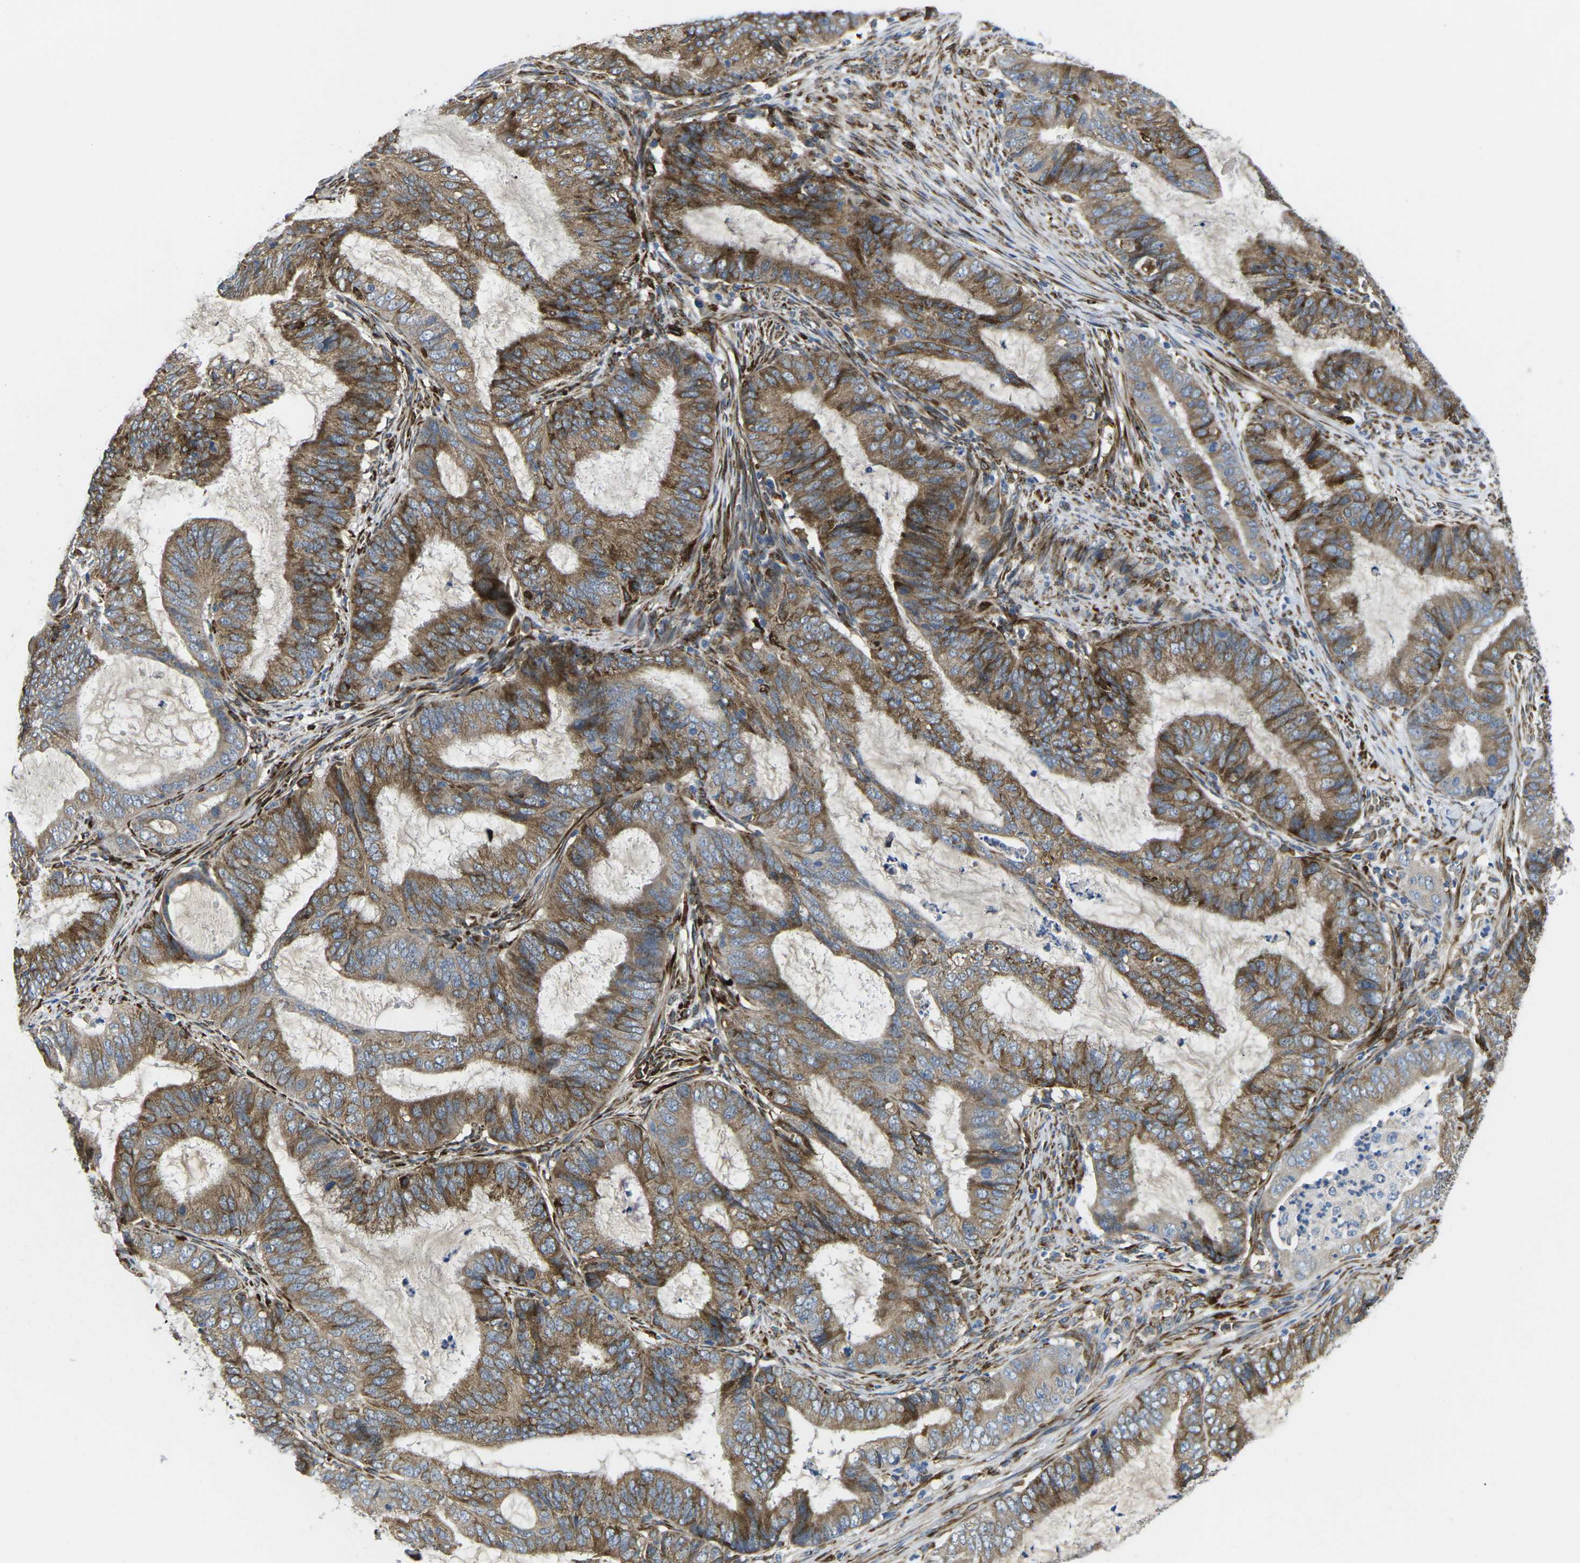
{"staining": {"intensity": "moderate", "quantity": ">75%", "location": "cytoplasmic/membranous"}, "tissue": "endometrial cancer", "cell_type": "Tumor cells", "image_type": "cancer", "snomed": [{"axis": "morphology", "description": "Adenocarcinoma, NOS"}, {"axis": "topography", "description": "Endometrium"}], "caption": "Immunohistochemical staining of adenocarcinoma (endometrial) exhibits medium levels of moderate cytoplasmic/membranous protein positivity in about >75% of tumor cells.", "gene": "PDZD8", "patient": {"sex": "female", "age": 70}}